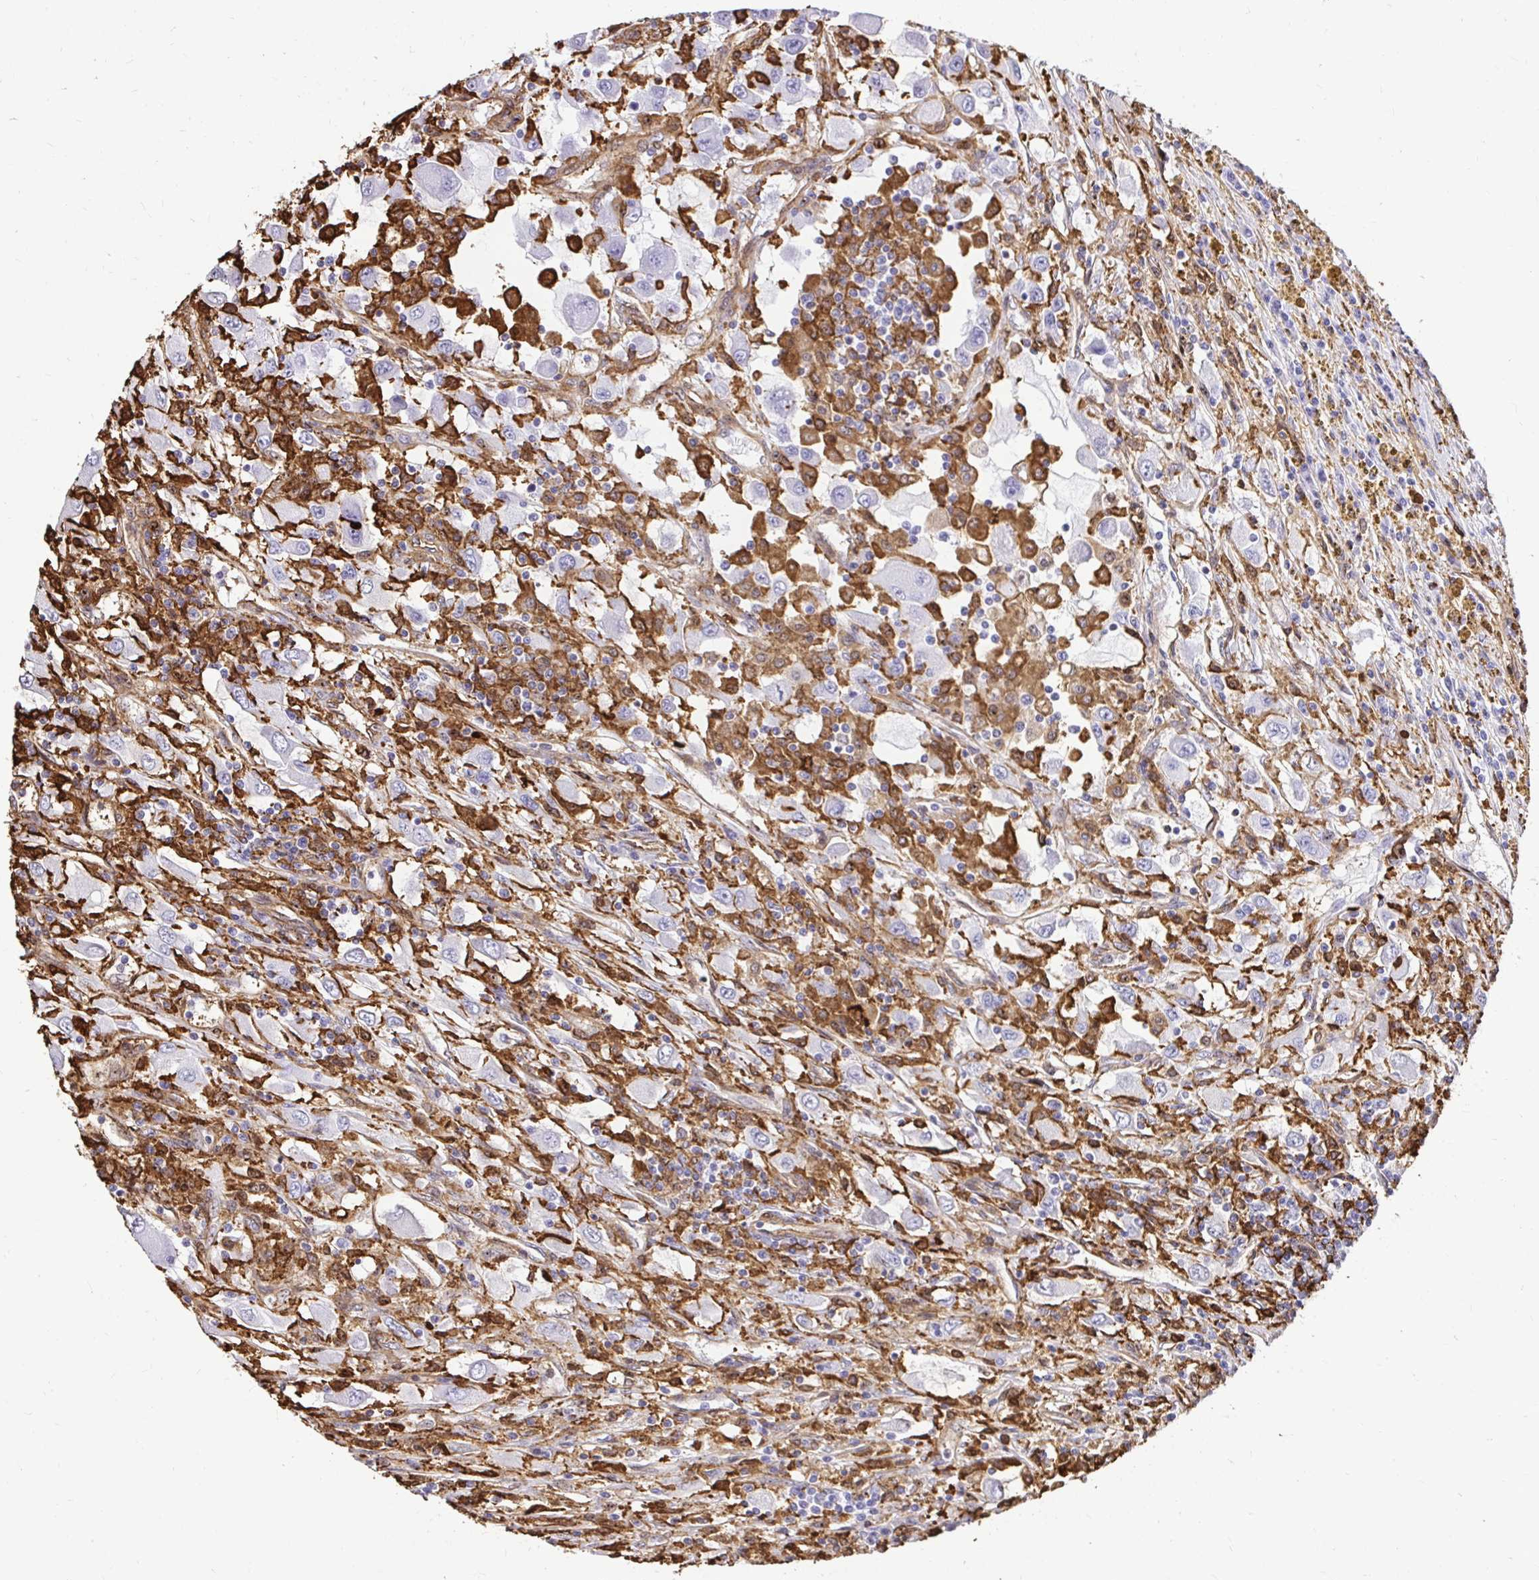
{"staining": {"intensity": "negative", "quantity": "none", "location": "none"}, "tissue": "renal cancer", "cell_type": "Tumor cells", "image_type": "cancer", "snomed": [{"axis": "morphology", "description": "Adenocarcinoma, NOS"}, {"axis": "topography", "description": "Kidney"}], "caption": "Histopathology image shows no protein positivity in tumor cells of renal cancer tissue. The staining was performed using DAB (3,3'-diaminobenzidine) to visualize the protein expression in brown, while the nuclei were stained in blue with hematoxylin (Magnification: 20x).", "gene": "GSN", "patient": {"sex": "female", "age": 67}}